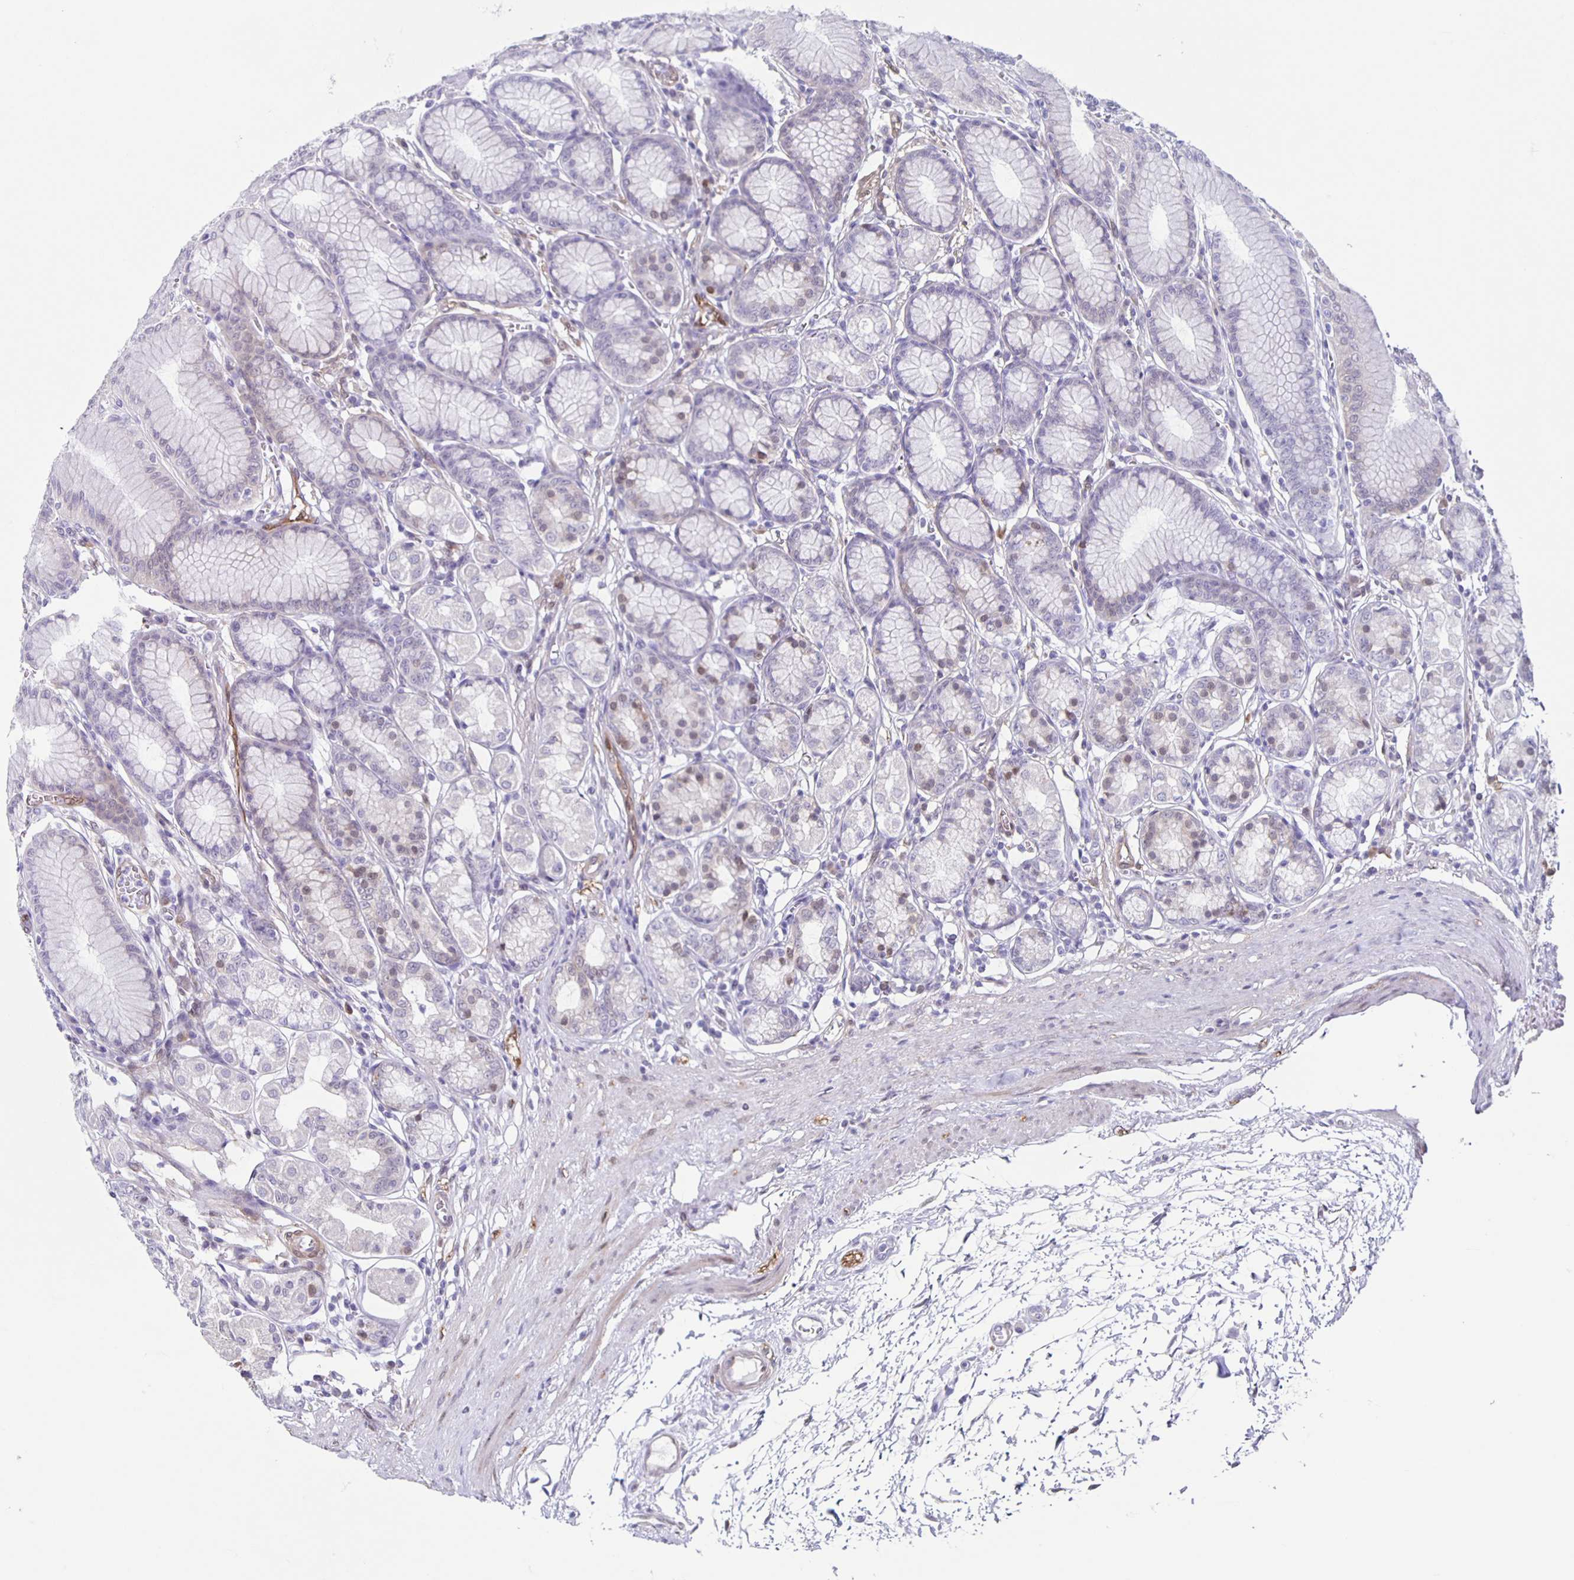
{"staining": {"intensity": "weak", "quantity": "<25%", "location": "cytoplasmic/membranous,nuclear"}, "tissue": "stomach", "cell_type": "Glandular cells", "image_type": "normal", "snomed": [{"axis": "morphology", "description": "Normal tissue, NOS"}, {"axis": "topography", "description": "Stomach"}, {"axis": "topography", "description": "Stomach, lower"}], "caption": "Immunohistochemistry image of normal stomach: stomach stained with DAB exhibits no significant protein staining in glandular cells.", "gene": "TPPP", "patient": {"sex": "male", "age": 76}}